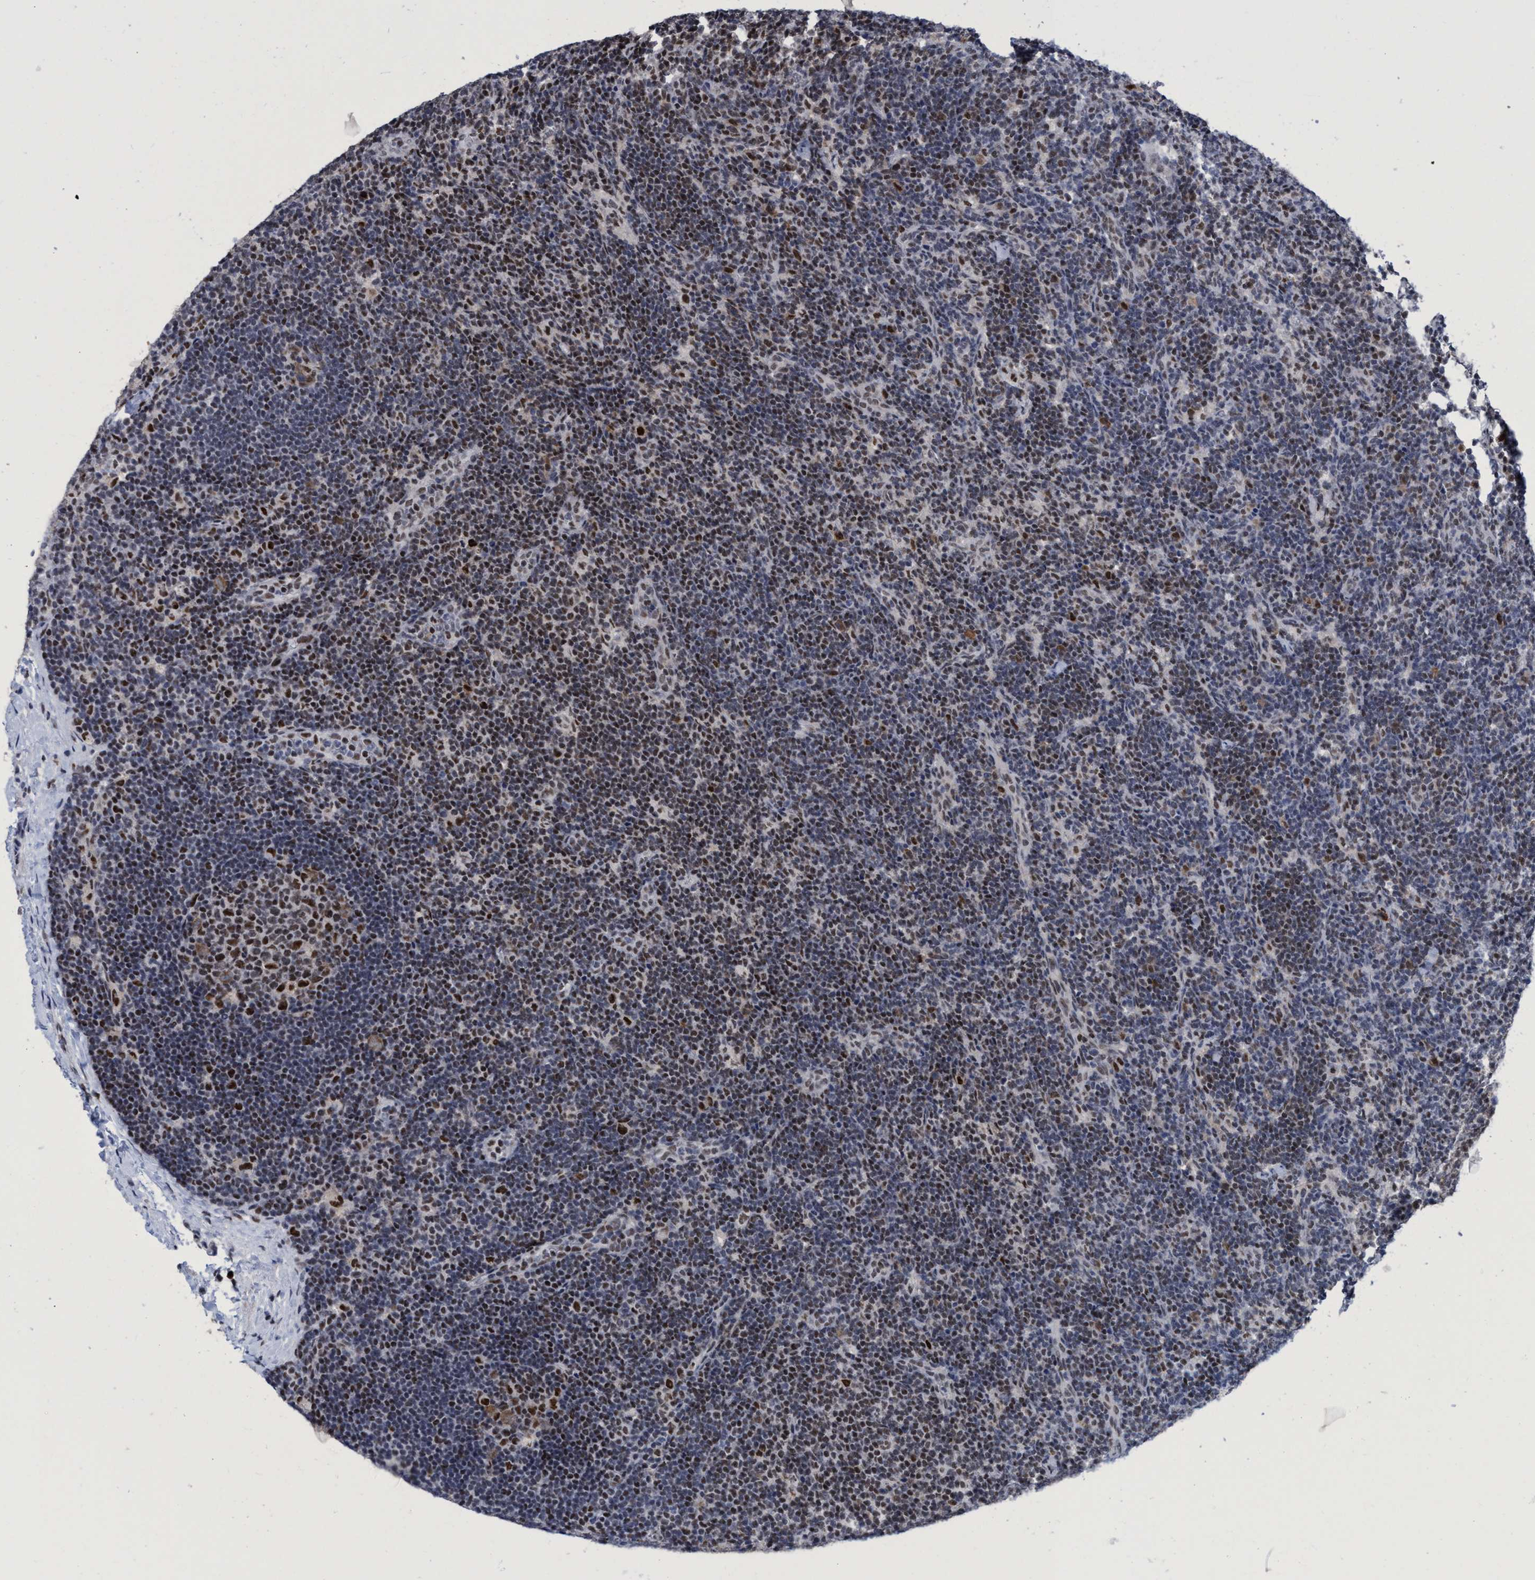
{"staining": {"intensity": "moderate", "quantity": "25%-75%", "location": "nuclear"}, "tissue": "lymph node", "cell_type": "Germinal center cells", "image_type": "normal", "snomed": [{"axis": "morphology", "description": "Normal tissue, NOS"}, {"axis": "topography", "description": "Lymph node"}], "caption": "Germinal center cells exhibit medium levels of moderate nuclear expression in approximately 25%-75% of cells in unremarkable human lymph node.", "gene": "C9orf78", "patient": {"sex": "female", "age": 22}}